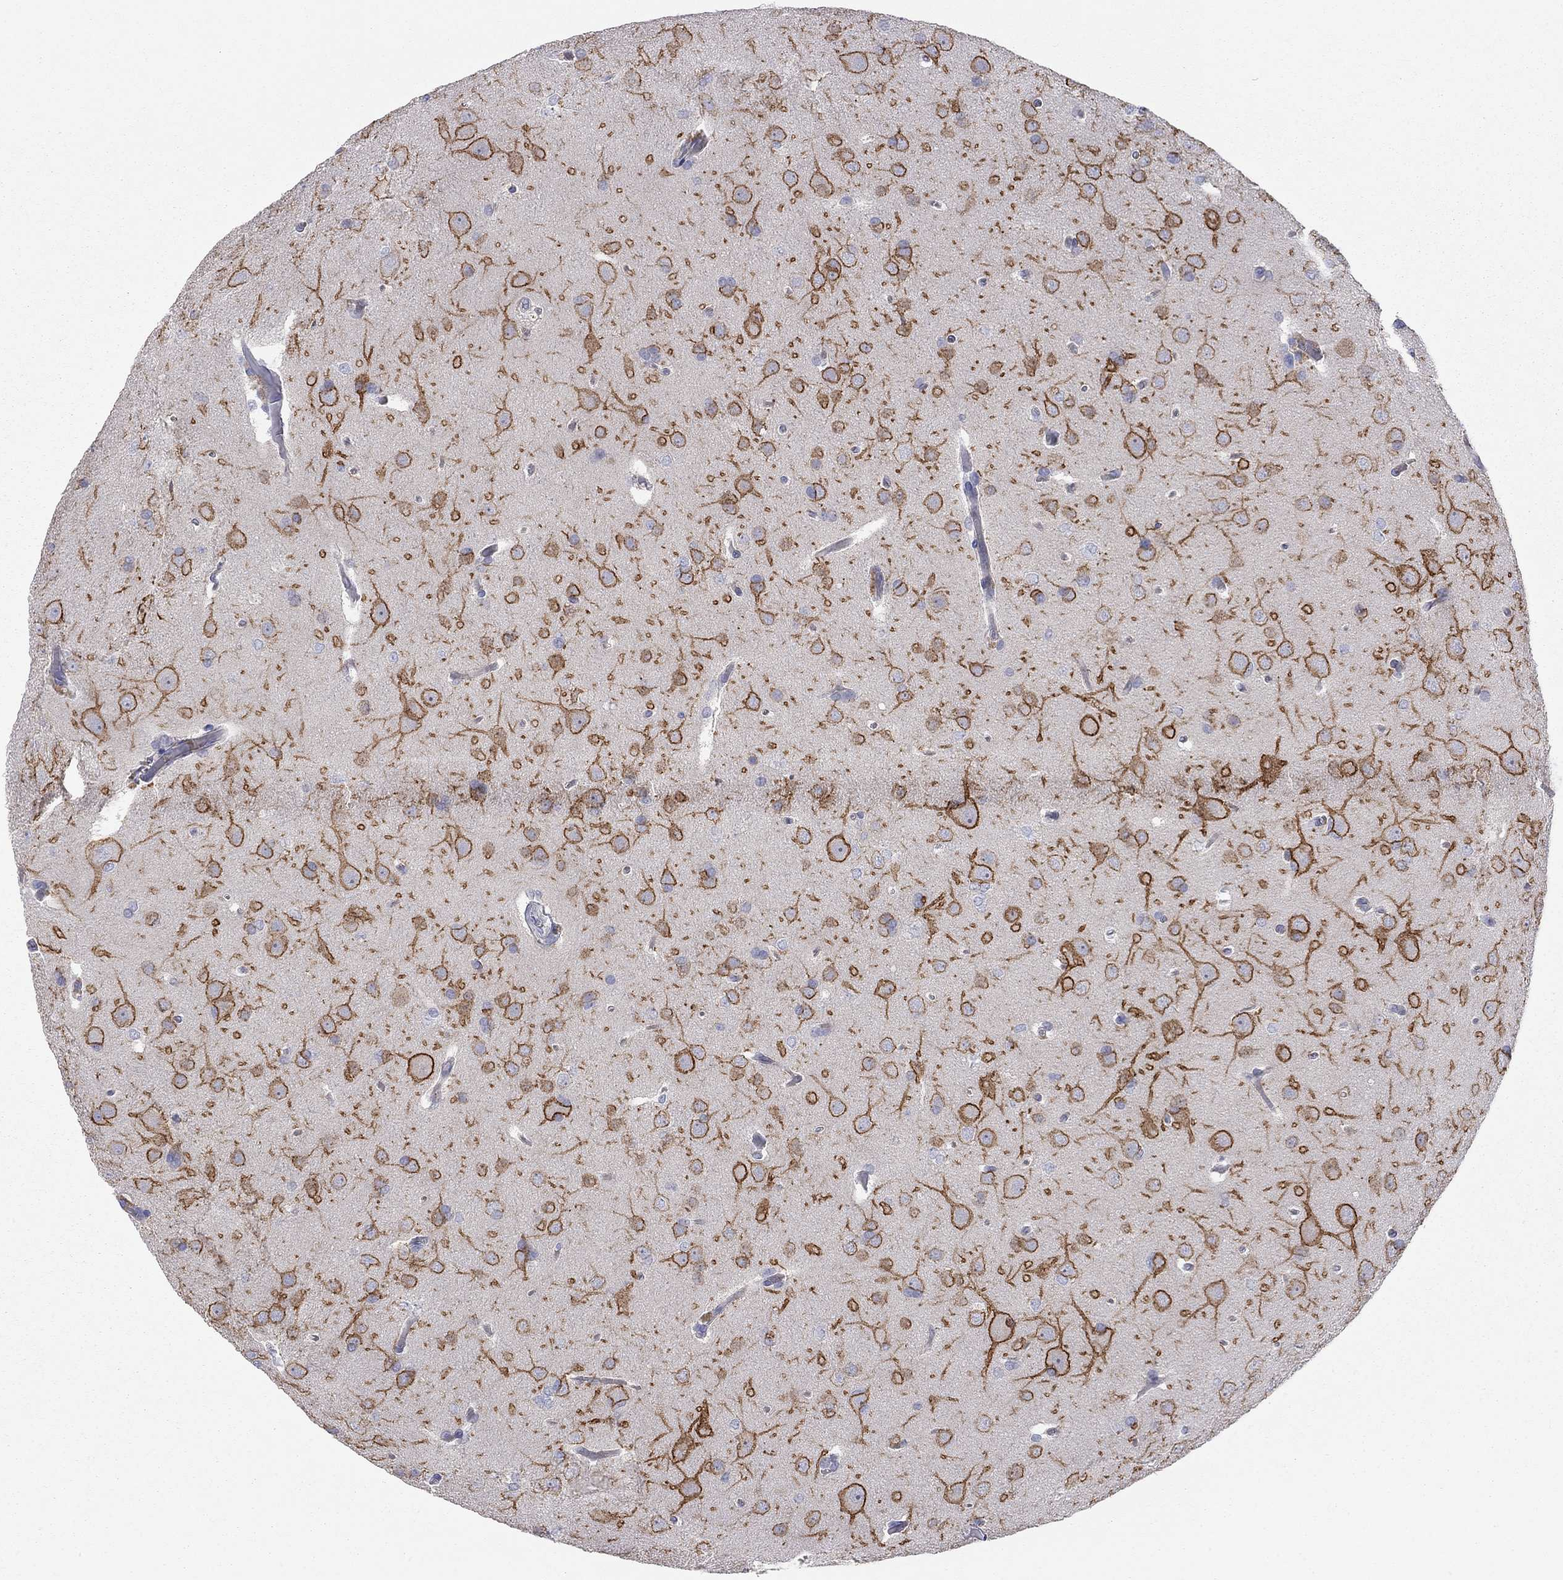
{"staining": {"intensity": "negative", "quantity": "none", "location": "none"}, "tissue": "glioma", "cell_type": "Tumor cells", "image_type": "cancer", "snomed": [{"axis": "morphology", "description": "Glioma, malignant, Low grade"}, {"axis": "topography", "description": "Brain"}], "caption": "The histopathology image exhibits no staining of tumor cells in glioma.", "gene": "KCNB1", "patient": {"sex": "female", "age": 32}}